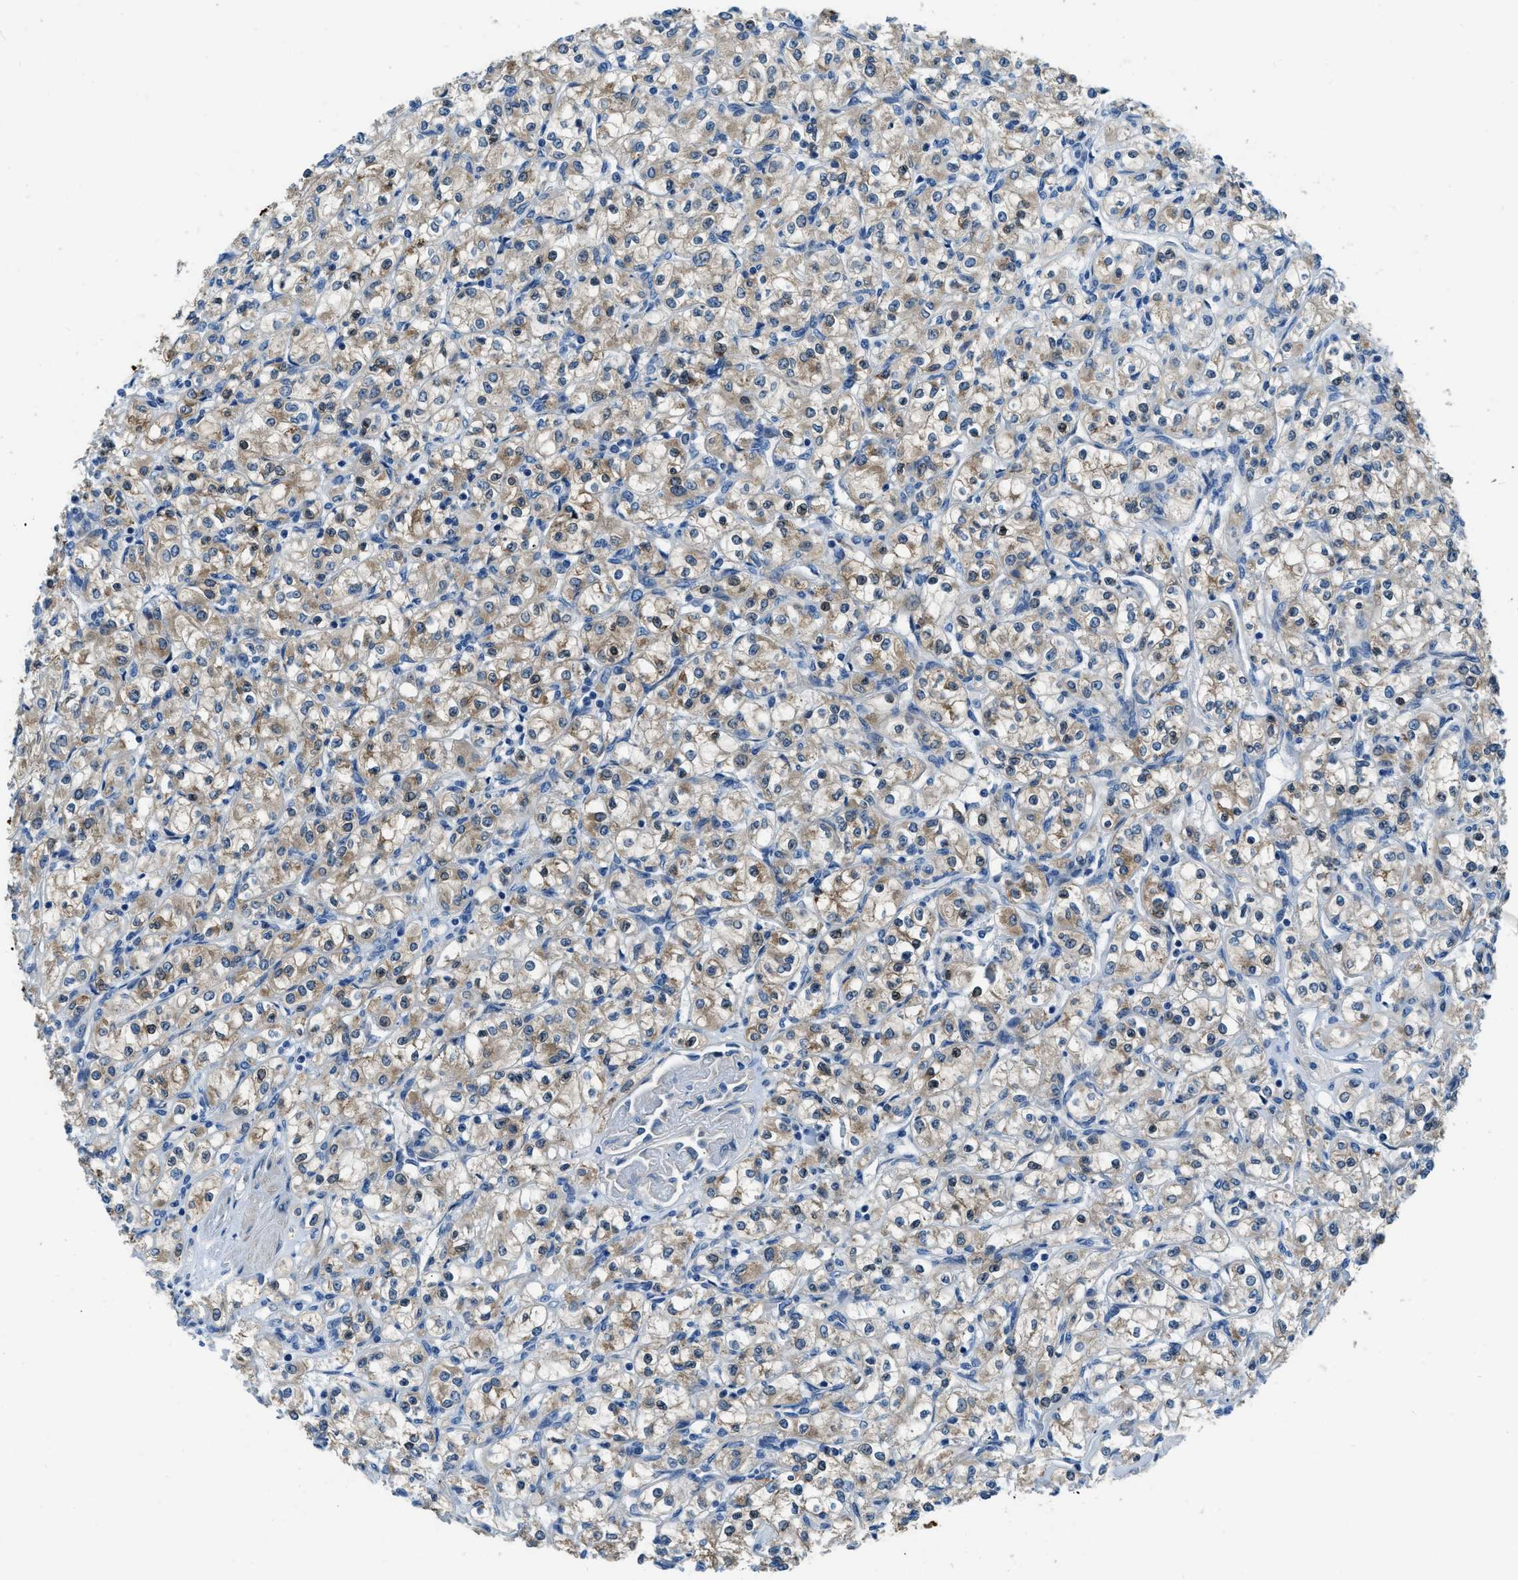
{"staining": {"intensity": "weak", "quantity": "25%-75%", "location": "cytoplasmic/membranous"}, "tissue": "renal cancer", "cell_type": "Tumor cells", "image_type": "cancer", "snomed": [{"axis": "morphology", "description": "Adenocarcinoma, NOS"}, {"axis": "topography", "description": "Kidney"}], "caption": "Protein staining exhibits weak cytoplasmic/membranous staining in approximately 25%-75% of tumor cells in renal adenocarcinoma.", "gene": "PFKP", "patient": {"sex": "male", "age": 77}}